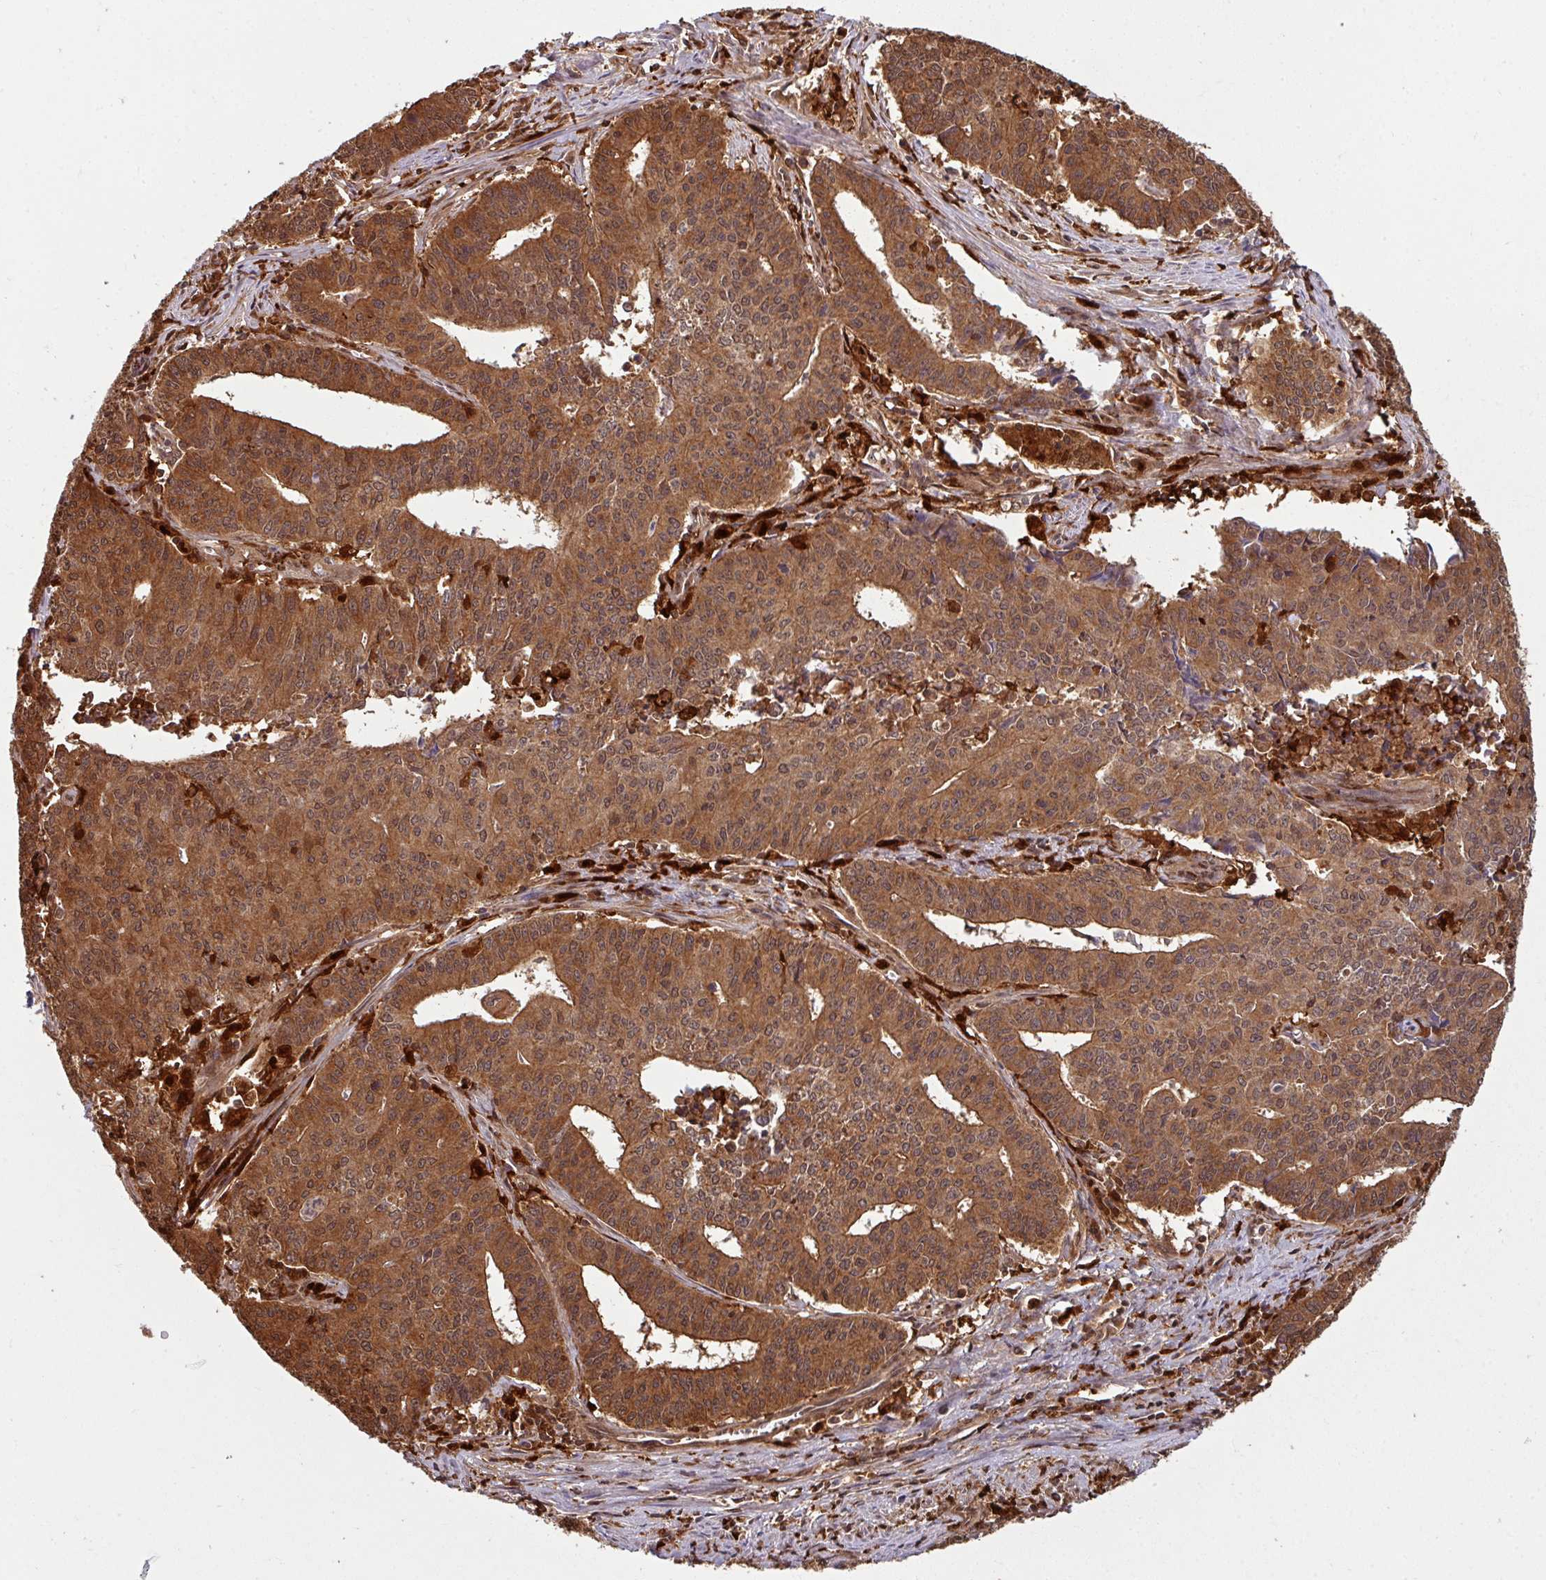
{"staining": {"intensity": "moderate", "quantity": ">75%", "location": "cytoplasmic/membranous,nuclear"}, "tissue": "endometrial cancer", "cell_type": "Tumor cells", "image_type": "cancer", "snomed": [{"axis": "morphology", "description": "Adenocarcinoma, NOS"}, {"axis": "topography", "description": "Endometrium"}], "caption": "Protein staining of endometrial cancer tissue demonstrates moderate cytoplasmic/membranous and nuclear expression in about >75% of tumor cells.", "gene": "KCTD11", "patient": {"sex": "female", "age": 59}}